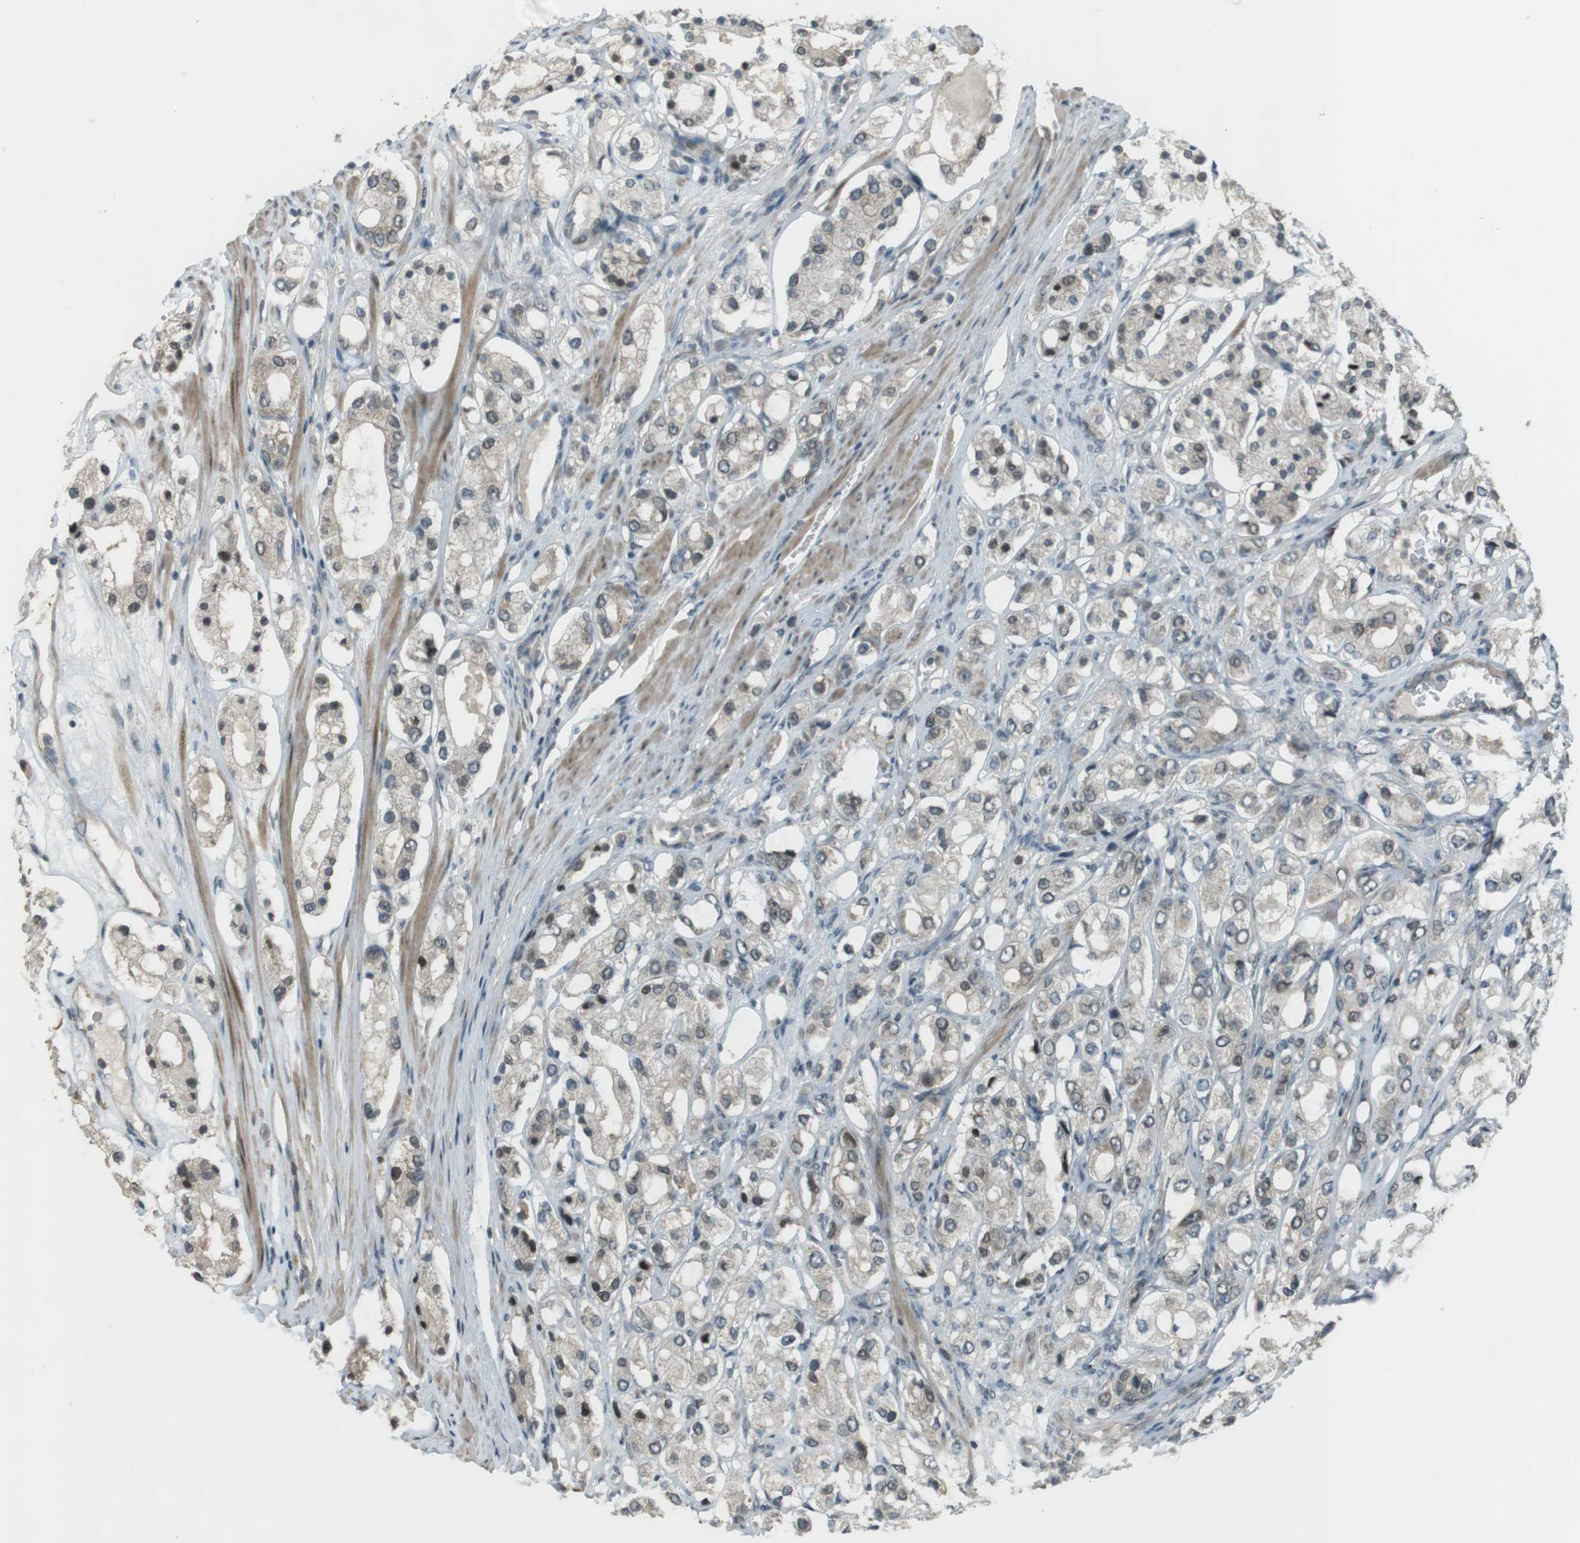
{"staining": {"intensity": "weak", "quantity": "25%-75%", "location": "cytoplasmic/membranous,nuclear"}, "tissue": "prostate cancer", "cell_type": "Tumor cells", "image_type": "cancer", "snomed": [{"axis": "morphology", "description": "Adenocarcinoma, High grade"}, {"axis": "topography", "description": "Prostate"}], "caption": "Approximately 25%-75% of tumor cells in prostate adenocarcinoma (high-grade) demonstrate weak cytoplasmic/membranous and nuclear protein staining as visualized by brown immunohistochemical staining.", "gene": "SLITRK5", "patient": {"sex": "male", "age": 65}}